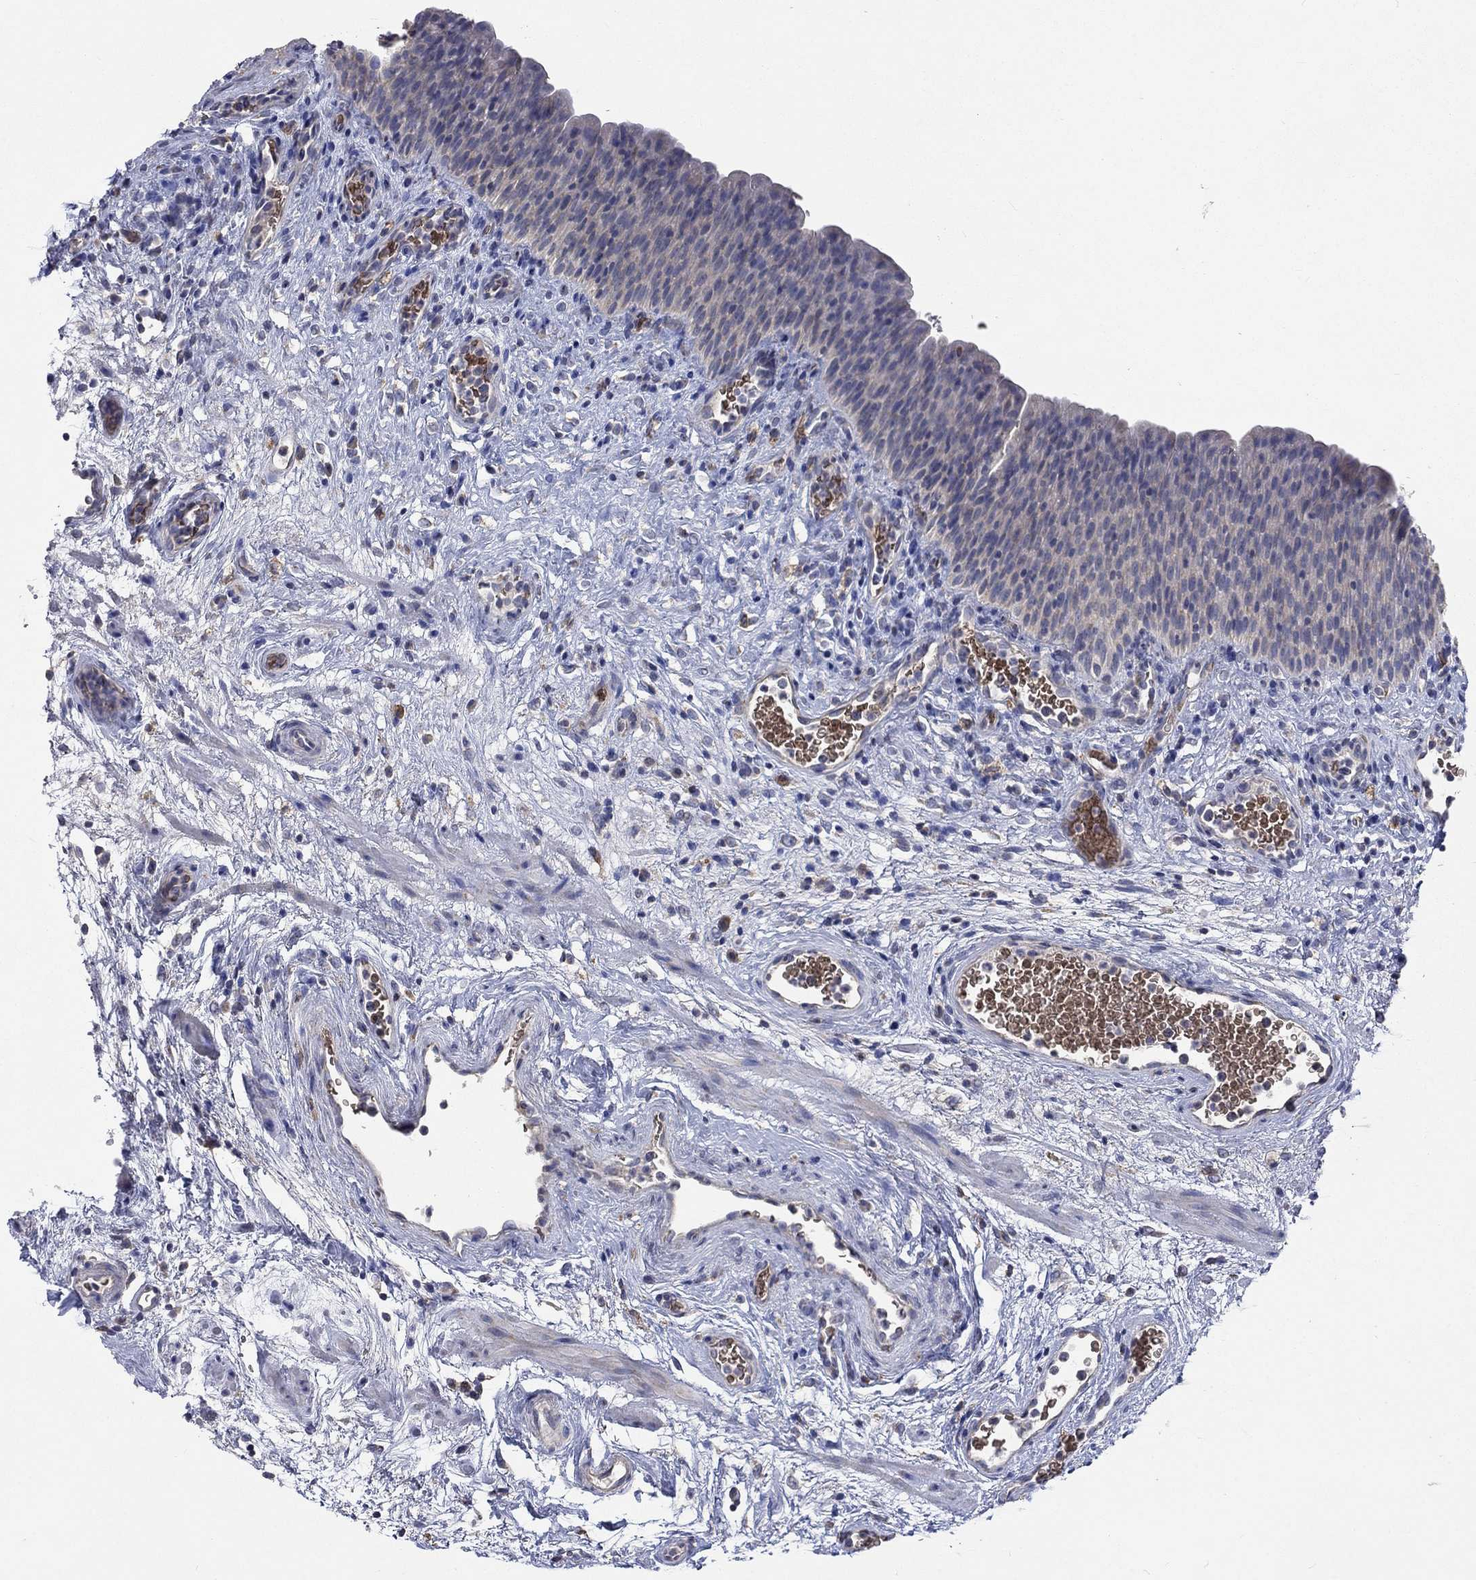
{"staining": {"intensity": "negative", "quantity": "none", "location": "none"}, "tissue": "urinary bladder", "cell_type": "Urothelial cells", "image_type": "normal", "snomed": [{"axis": "morphology", "description": "Normal tissue, NOS"}, {"axis": "topography", "description": "Urinary bladder"}], "caption": "A histopathology image of urinary bladder stained for a protein demonstrates no brown staining in urothelial cells.", "gene": "UGT8", "patient": {"sex": "male", "age": 76}}